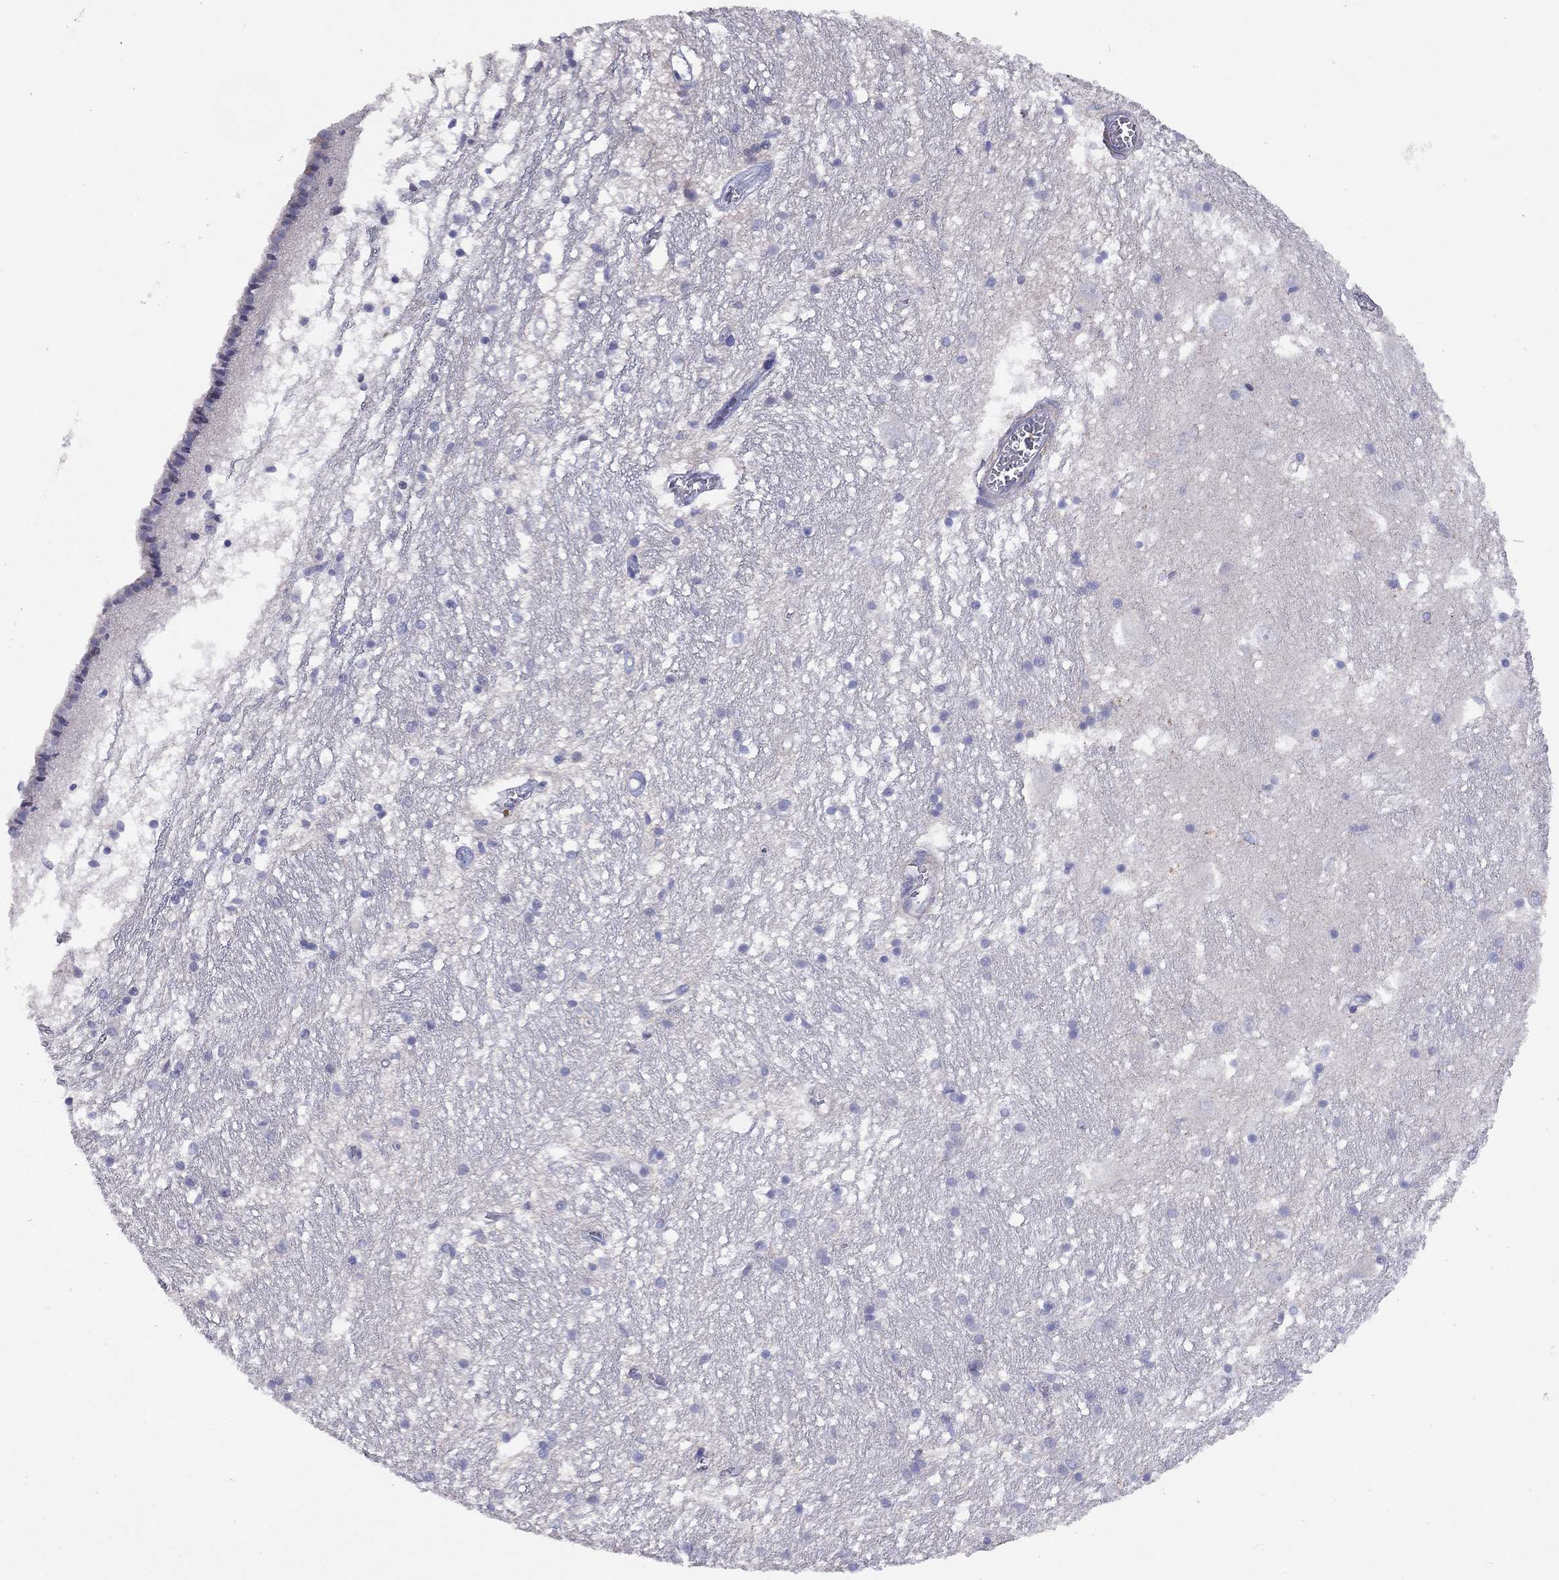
{"staining": {"intensity": "negative", "quantity": "none", "location": "none"}, "tissue": "caudate", "cell_type": "Glial cells", "image_type": "normal", "snomed": [{"axis": "morphology", "description": "Normal tissue, NOS"}, {"axis": "topography", "description": "Lateral ventricle wall"}], "caption": "Caudate stained for a protein using immunohistochemistry (IHC) reveals no expression glial cells.", "gene": "SYTL2", "patient": {"sex": "female", "age": 71}}